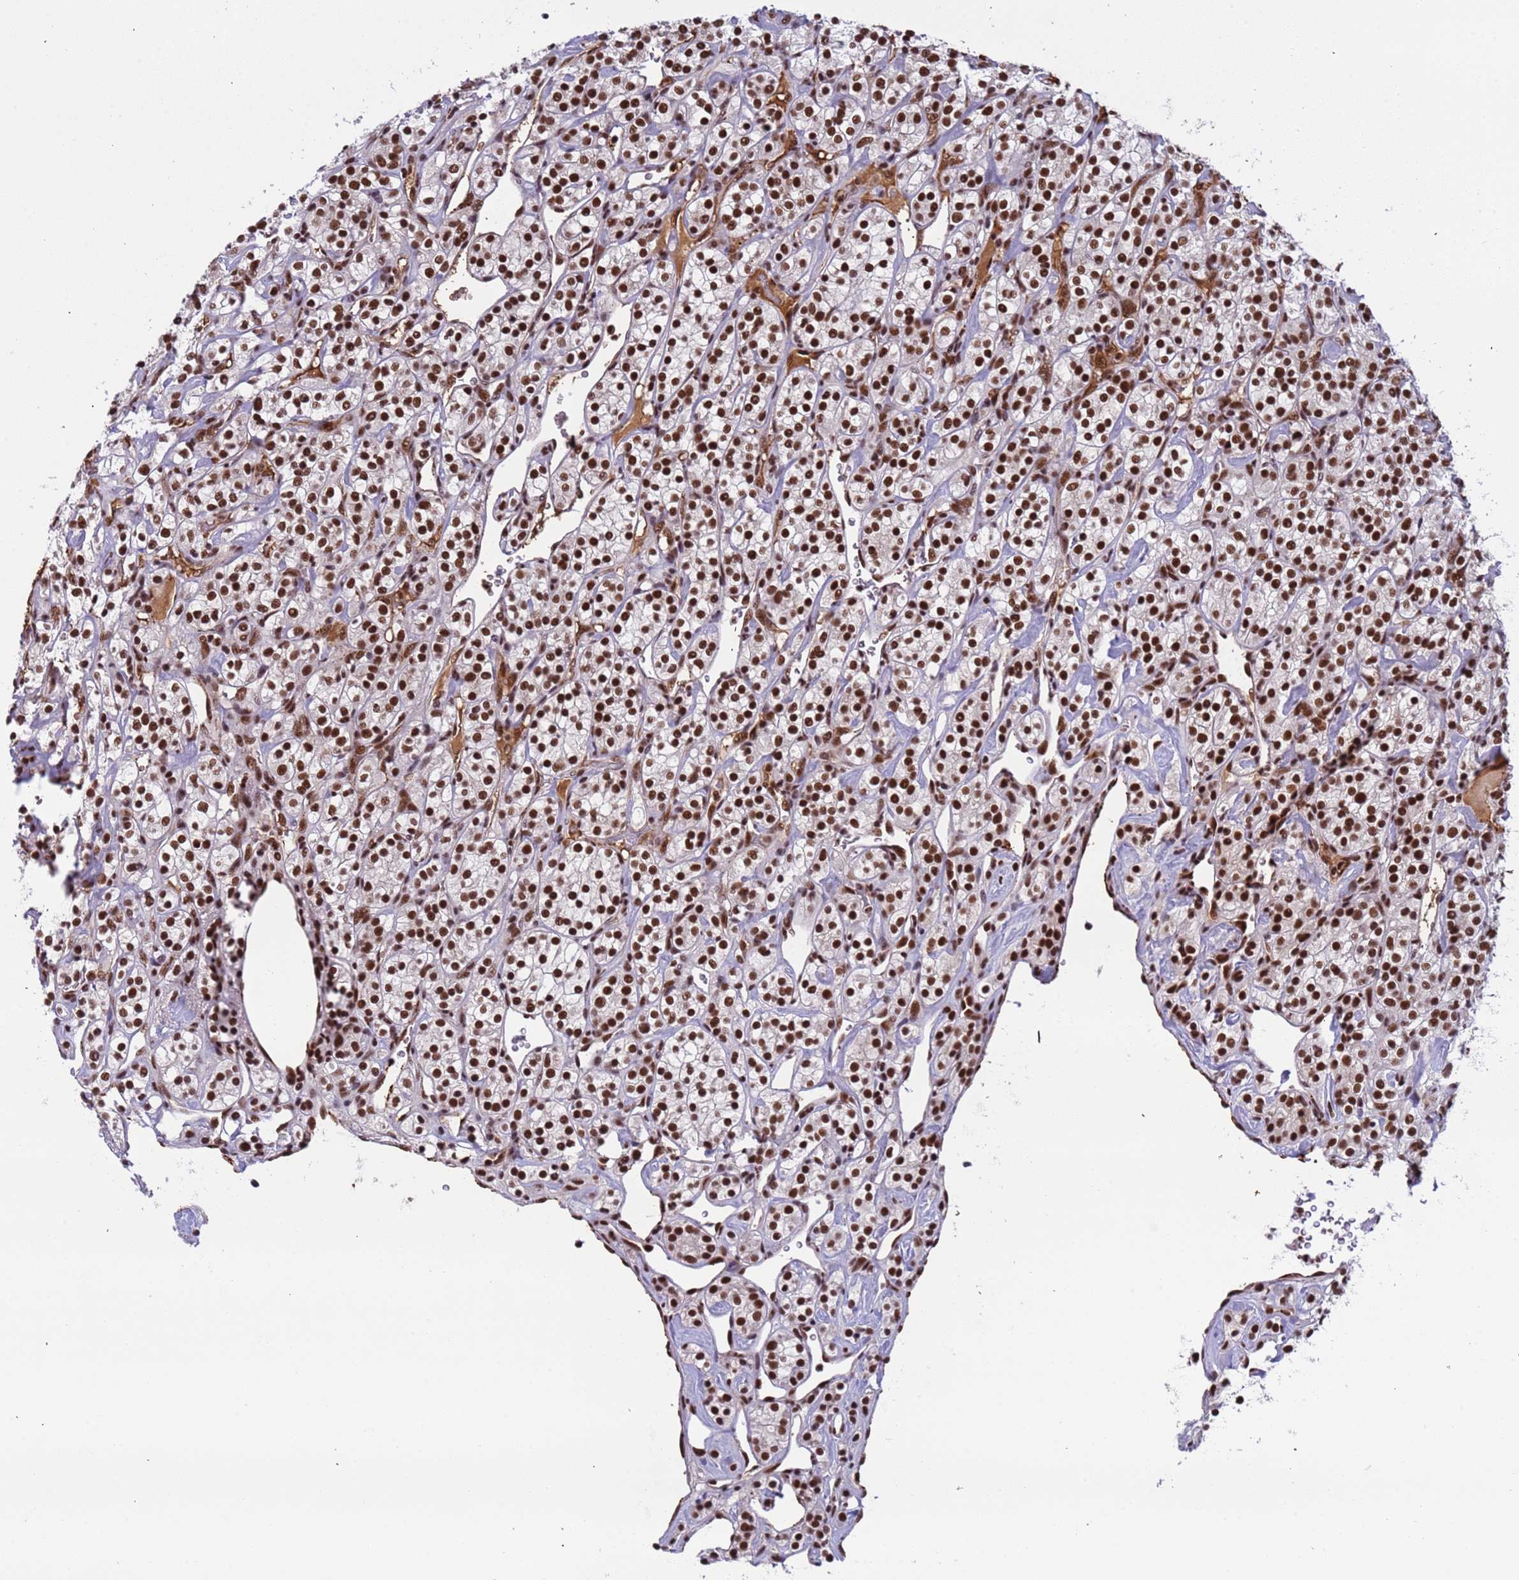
{"staining": {"intensity": "strong", "quantity": ">75%", "location": "nuclear"}, "tissue": "renal cancer", "cell_type": "Tumor cells", "image_type": "cancer", "snomed": [{"axis": "morphology", "description": "Adenocarcinoma, NOS"}, {"axis": "topography", "description": "Kidney"}], "caption": "Protein expression analysis of renal cancer (adenocarcinoma) exhibits strong nuclear expression in about >75% of tumor cells. The staining is performed using DAB brown chromogen to label protein expression. The nuclei are counter-stained blue using hematoxylin.", "gene": "SRRT", "patient": {"sex": "male", "age": 77}}